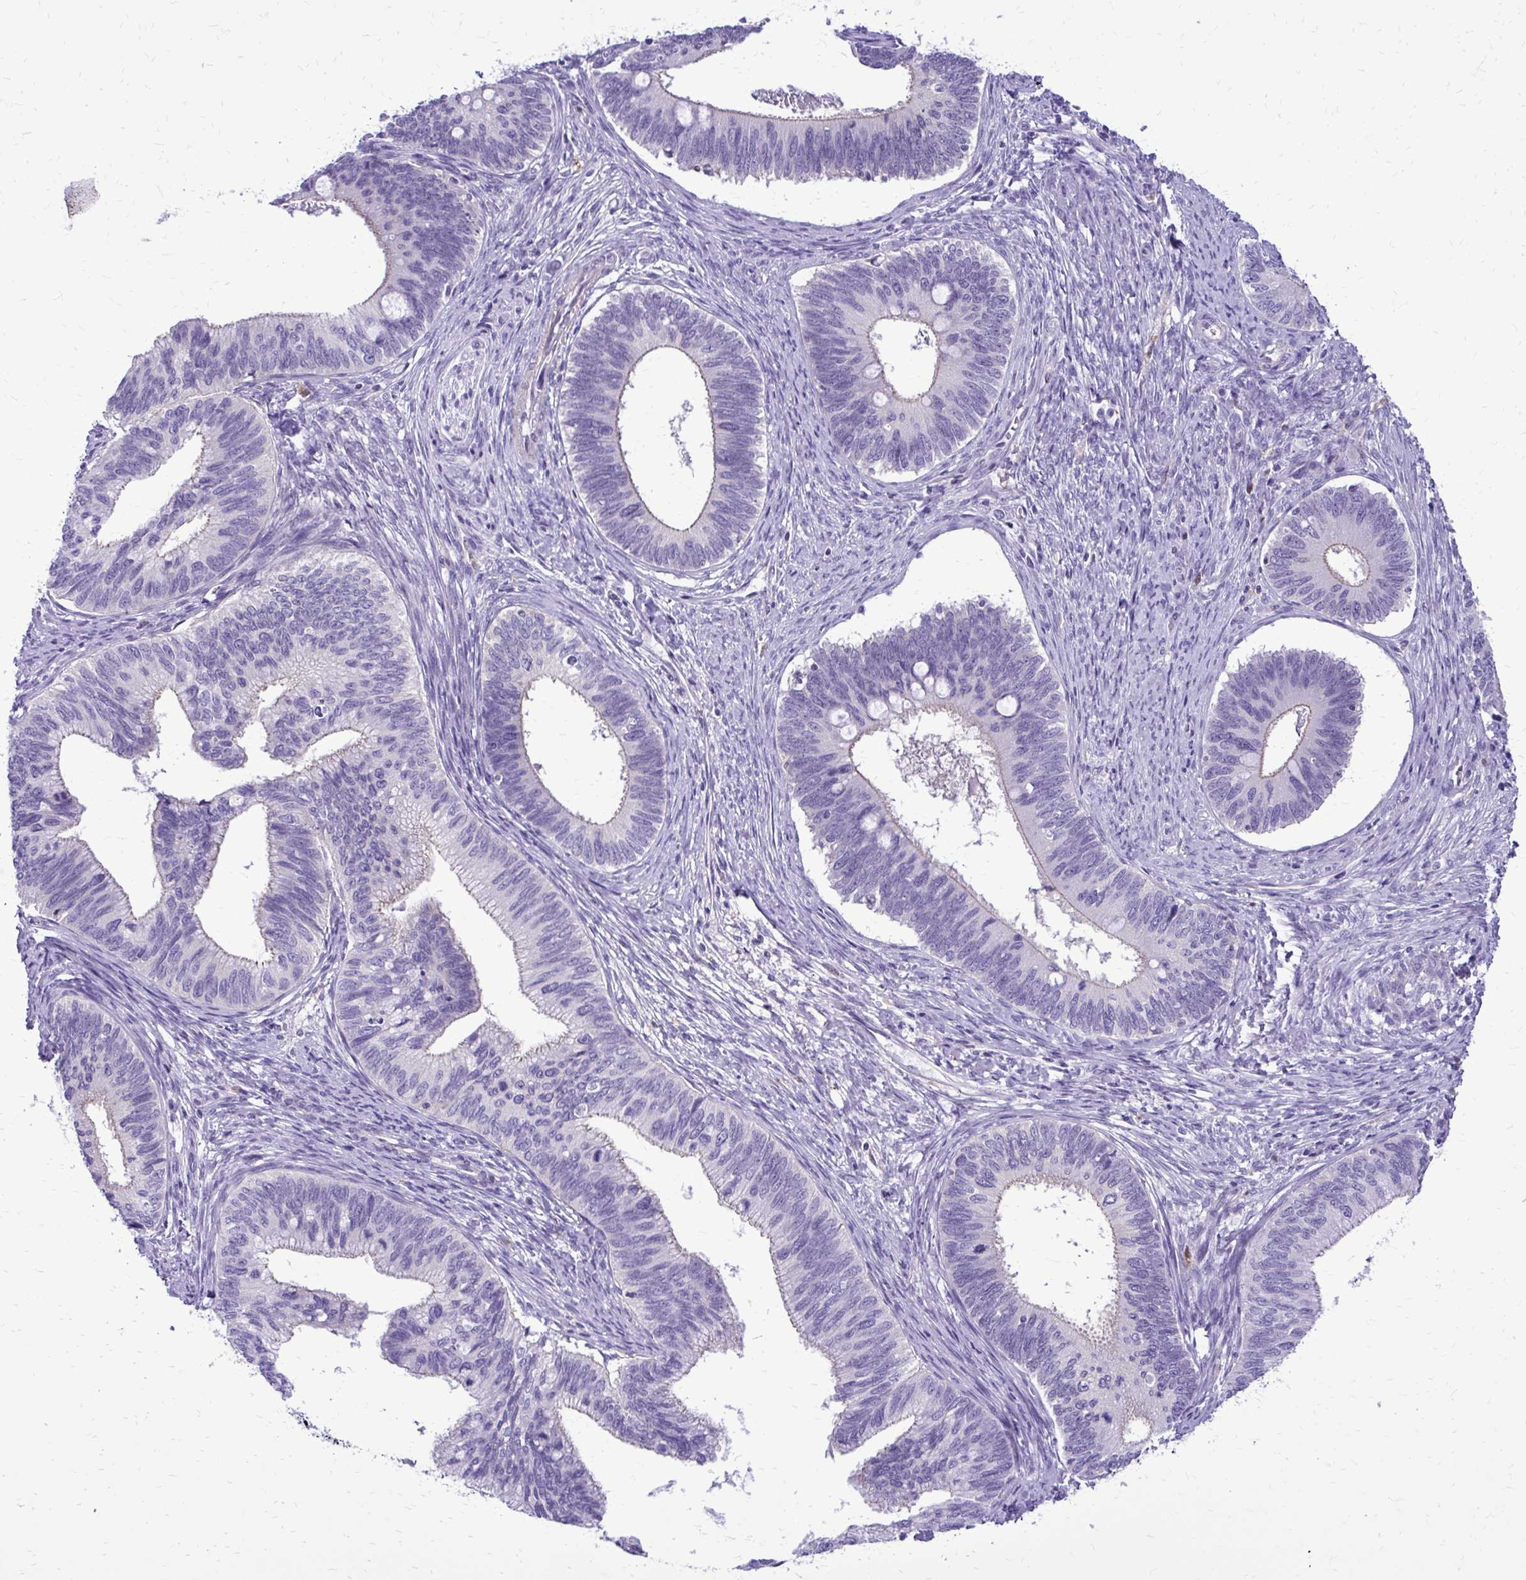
{"staining": {"intensity": "negative", "quantity": "none", "location": "none"}, "tissue": "cervical cancer", "cell_type": "Tumor cells", "image_type": "cancer", "snomed": [{"axis": "morphology", "description": "Adenocarcinoma, NOS"}, {"axis": "topography", "description": "Cervix"}], "caption": "Tumor cells show no significant expression in cervical cancer (adenocarcinoma).", "gene": "RASL11B", "patient": {"sex": "female", "age": 42}}